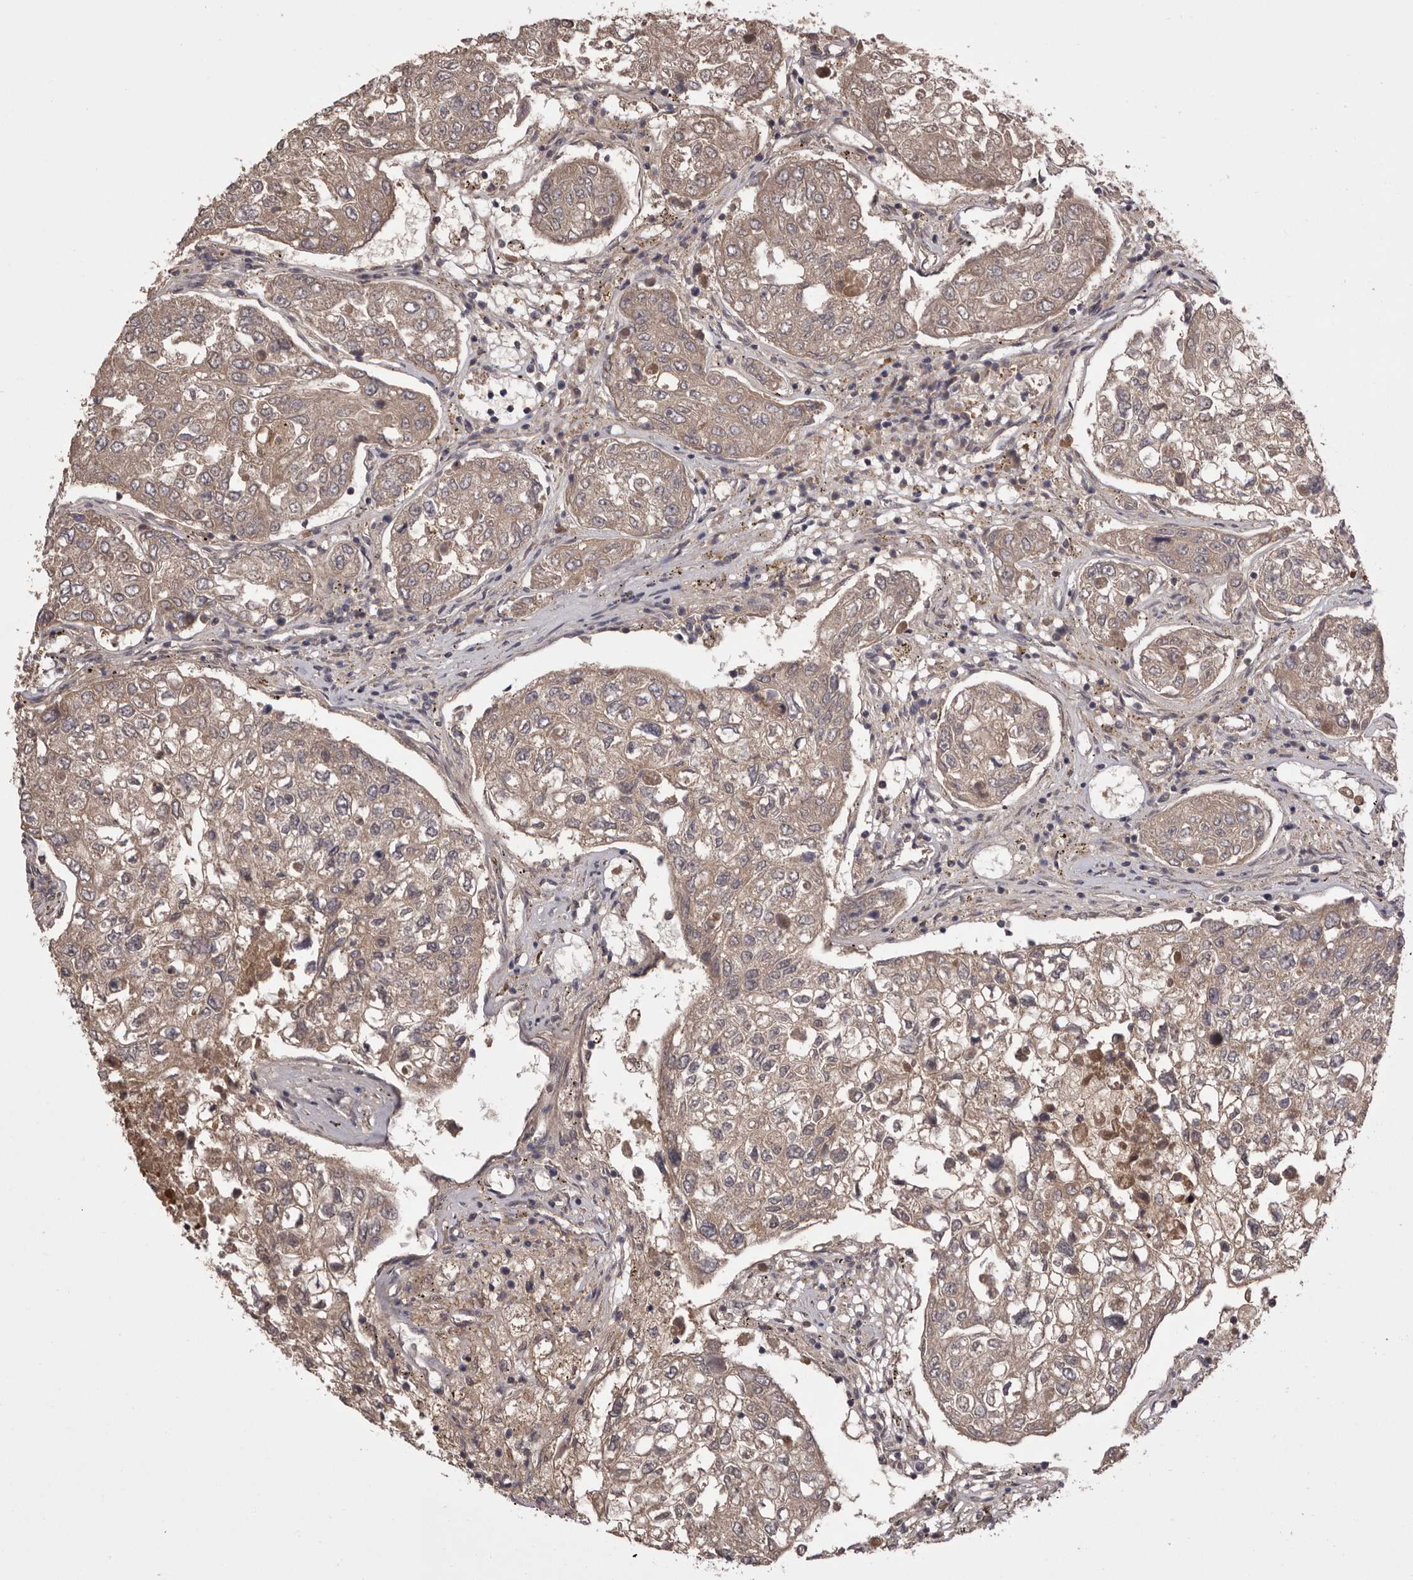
{"staining": {"intensity": "weak", "quantity": ">75%", "location": "cytoplasmic/membranous"}, "tissue": "urothelial cancer", "cell_type": "Tumor cells", "image_type": "cancer", "snomed": [{"axis": "morphology", "description": "Urothelial carcinoma, High grade"}, {"axis": "topography", "description": "Lymph node"}, {"axis": "topography", "description": "Urinary bladder"}], "caption": "Immunohistochemical staining of urothelial carcinoma (high-grade) reveals weak cytoplasmic/membranous protein positivity in approximately >75% of tumor cells. The staining was performed using DAB to visualize the protein expression in brown, while the nuclei were stained in blue with hematoxylin (Magnification: 20x).", "gene": "MDH1", "patient": {"sex": "male", "age": 51}}